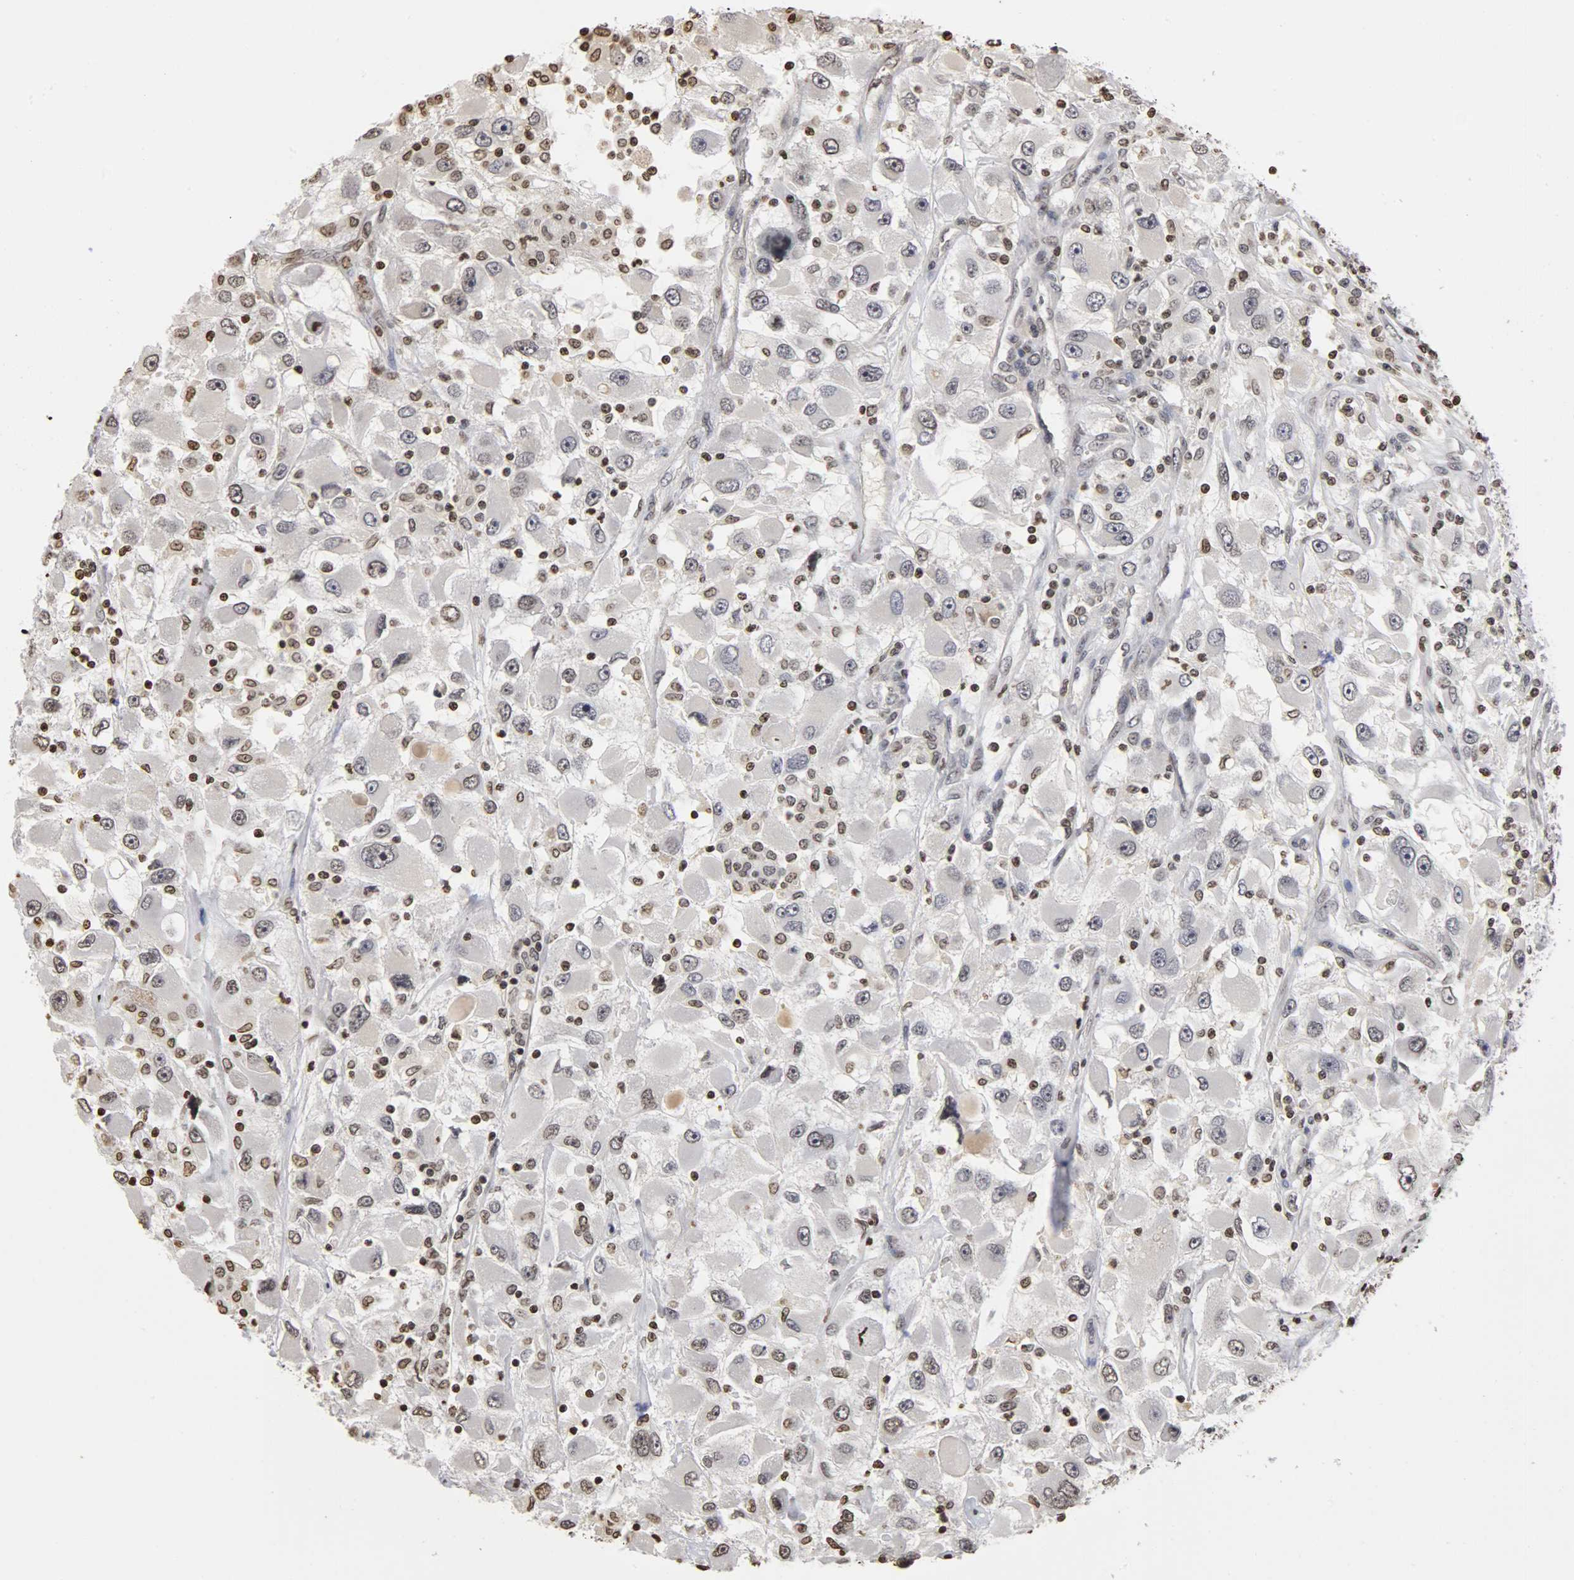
{"staining": {"intensity": "weak", "quantity": "<25%", "location": "nuclear"}, "tissue": "renal cancer", "cell_type": "Tumor cells", "image_type": "cancer", "snomed": [{"axis": "morphology", "description": "Adenocarcinoma, NOS"}, {"axis": "topography", "description": "Kidney"}], "caption": "The photomicrograph shows no staining of tumor cells in adenocarcinoma (renal). (DAB IHC, high magnification).", "gene": "ERCC2", "patient": {"sex": "female", "age": 52}}